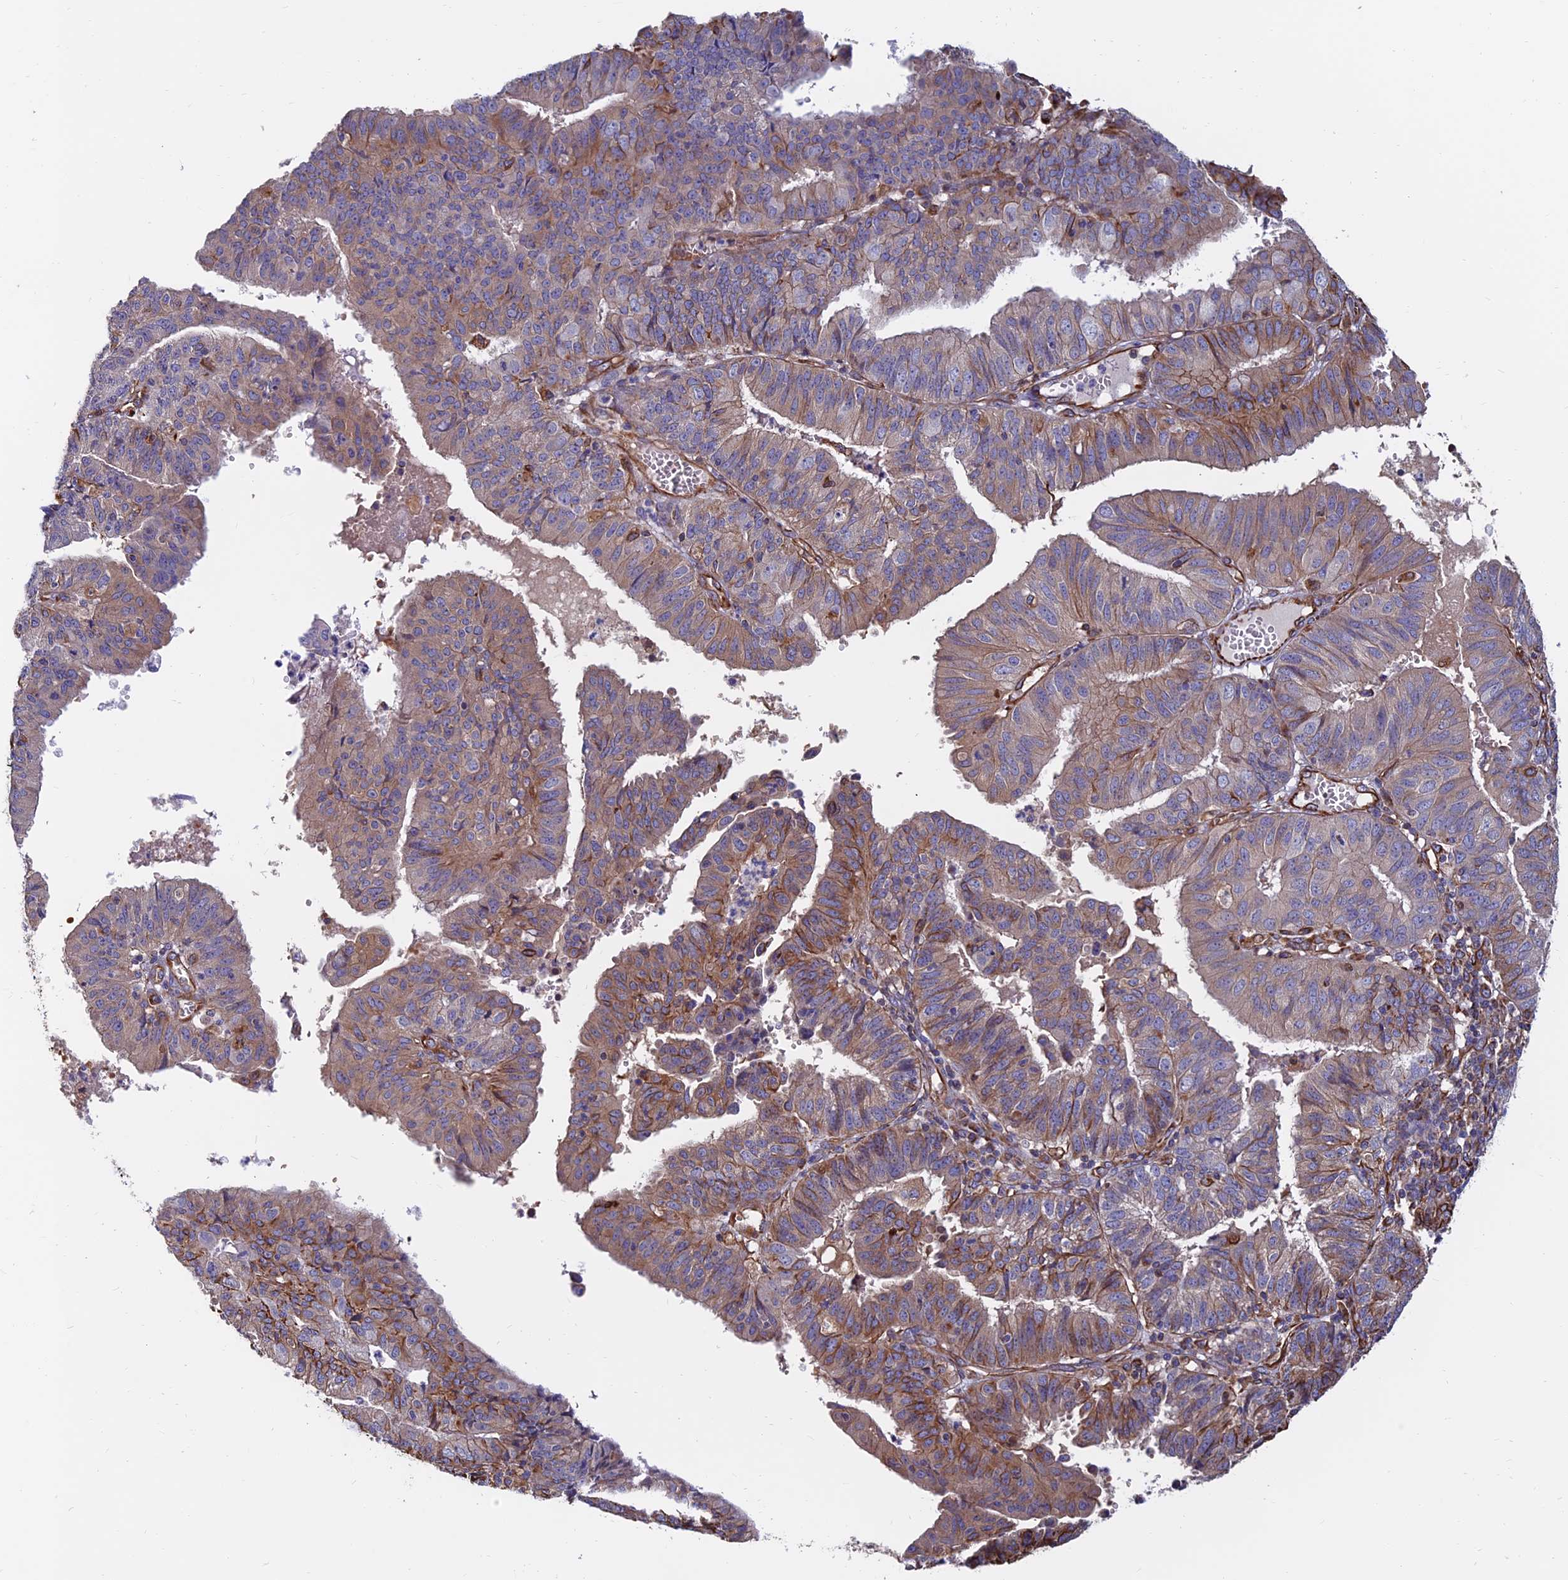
{"staining": {"intensity": "moderate", "quantity": "<25%", "location": "cytoplasmic/membranous"}, "tissue": "endometrial cancer", "cell_type": "Tumor cells", "image_type": "cancer", "snomed": [{"axis": "morphology", "description": "Adenocarcinoma, NOS"}, {"axis": "topography", "description": "Endometrium"}], "caption": "About <25% of tumor cells in adenocarcinoma (endometrial) show moderate cytoplasmic/membranous protein expression as visualized by brown immunohistochemical staining.", "gene": "CDK18", "patient": {"sex": "female", "age": 56}}